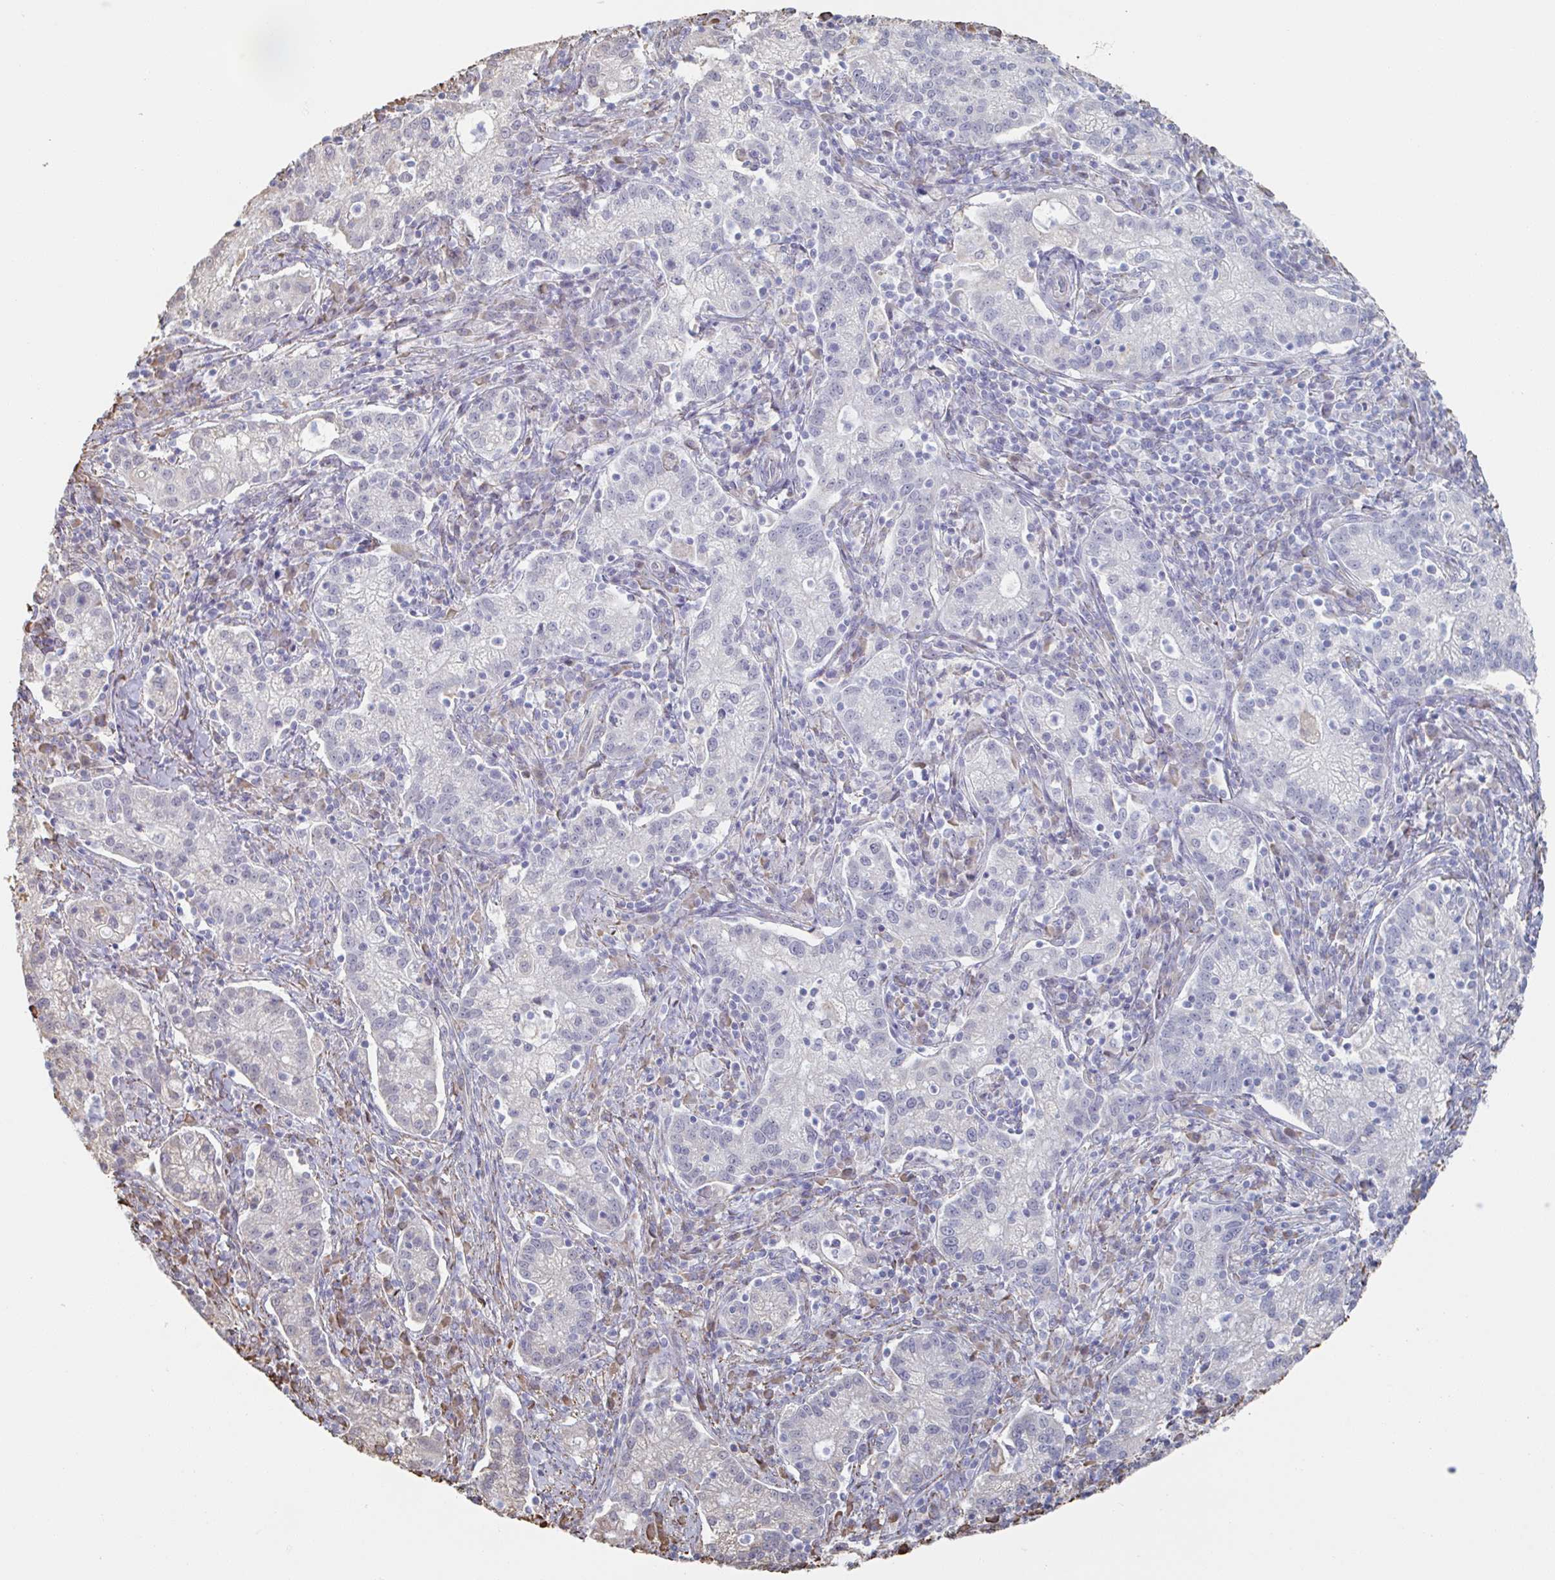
{"staining": {"intensity": "negative", "quantity": "none", "location": "none"}, "tissue": "cervical cancer", "cell_type": "Tumor cells", "image_type": "cancer", "snomed": [{"axis": "morphology", "description": "Normal tissue, NOS"}, {"axis": "morphology", "description": "Adenocarcinoma, NOS"}, {"axis": "topography", "description": "Cervix"}], "caption": "IHC of cervical adenocarcinoma shows no staining in tumor cells.", "gene": "RAB5IF", "patient": {"sex": "female", "age": 44}}